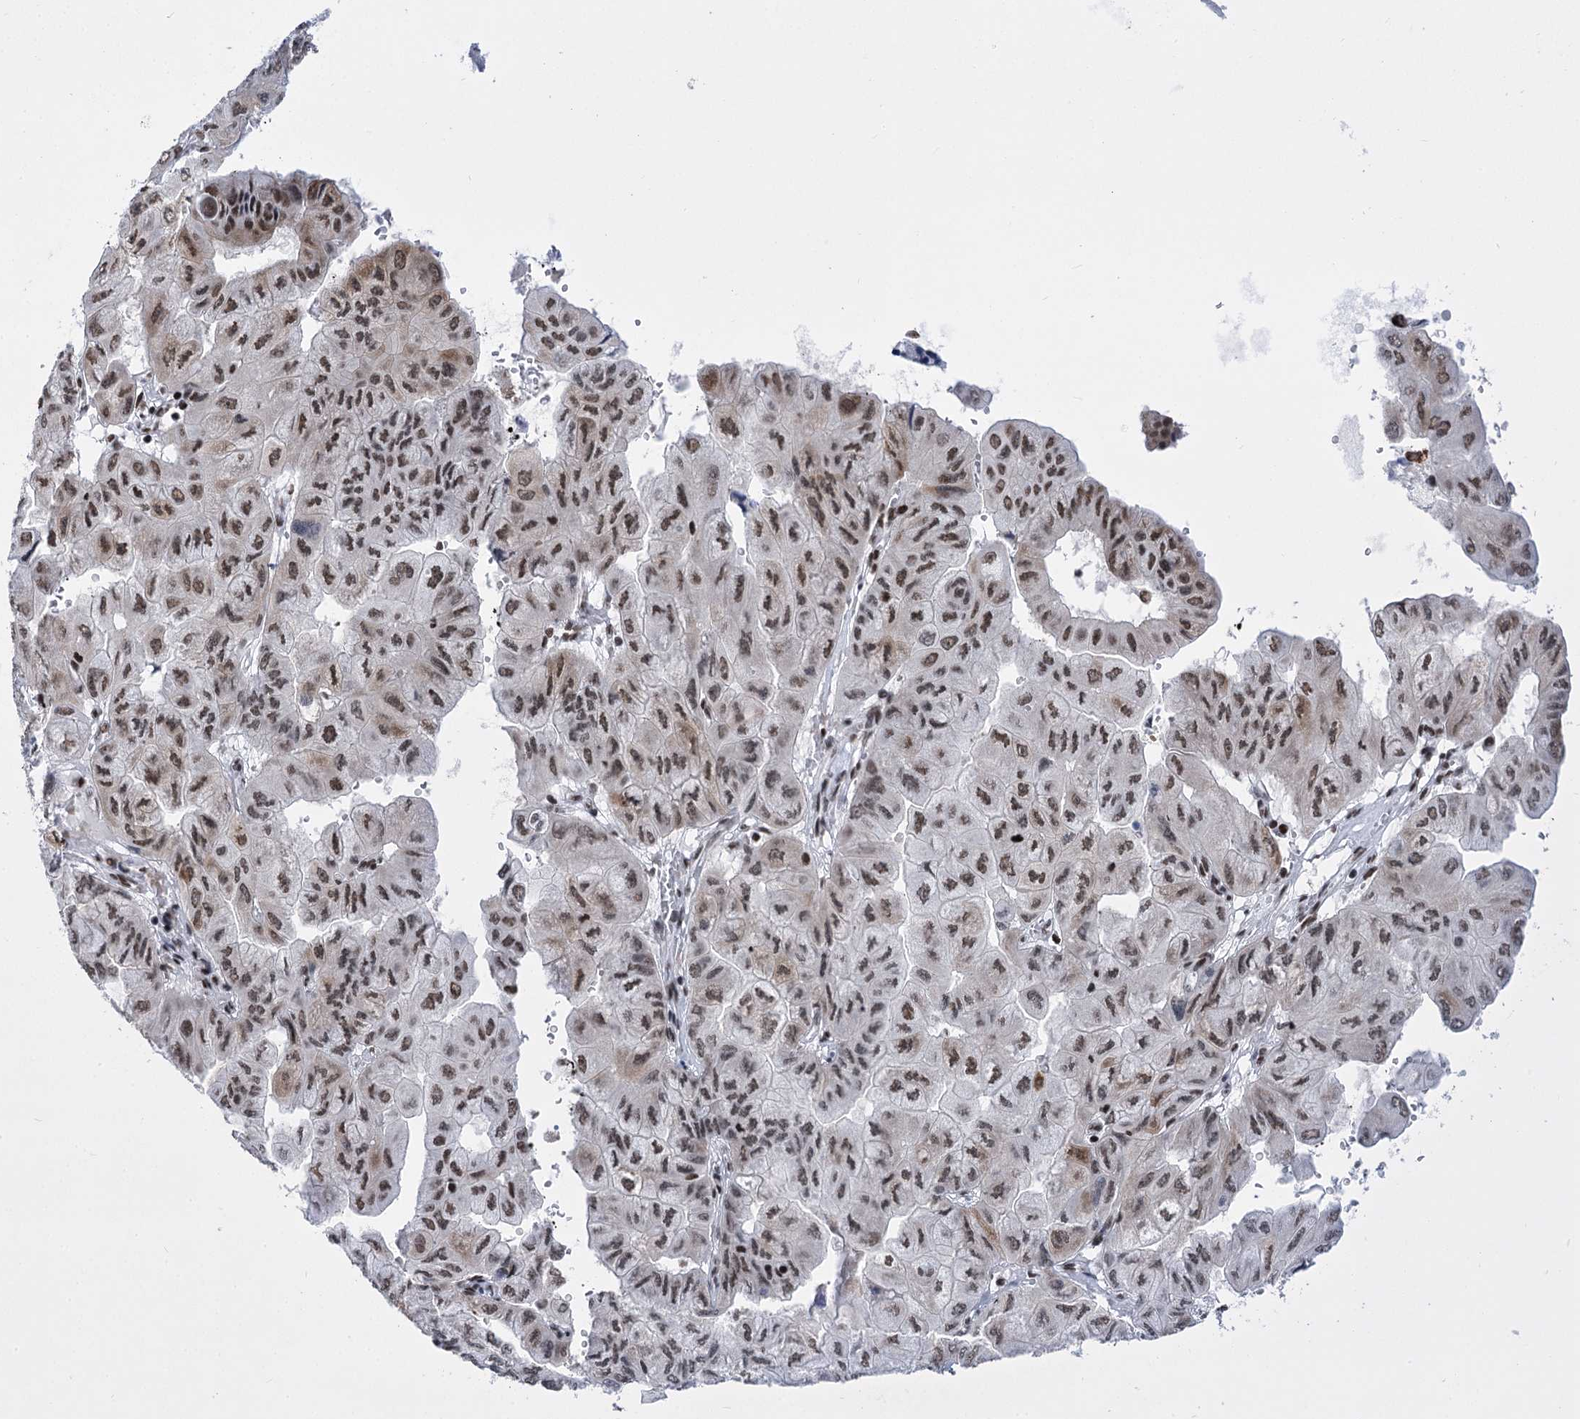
{"staining": {"intensity": "weak", "quantity": ">75%", "location": "nuclear"}, "tissue": "pancreatic cancer", "cell_type": "Tumor cells", "image_type": "cancer", "snomed": [{"axis": "morphology", "description": "Adenocarcinoma, NOS"}, {"axis": "topography", "description": "Pancreas"}], "caption": "Brown immunohistochemical staining in human pancreatic cancer reveals weak nuclear expression in approximately >75% of tumor cells.", "gene": "POU4F3", "patient": {"sex": "male", "age": 51}}